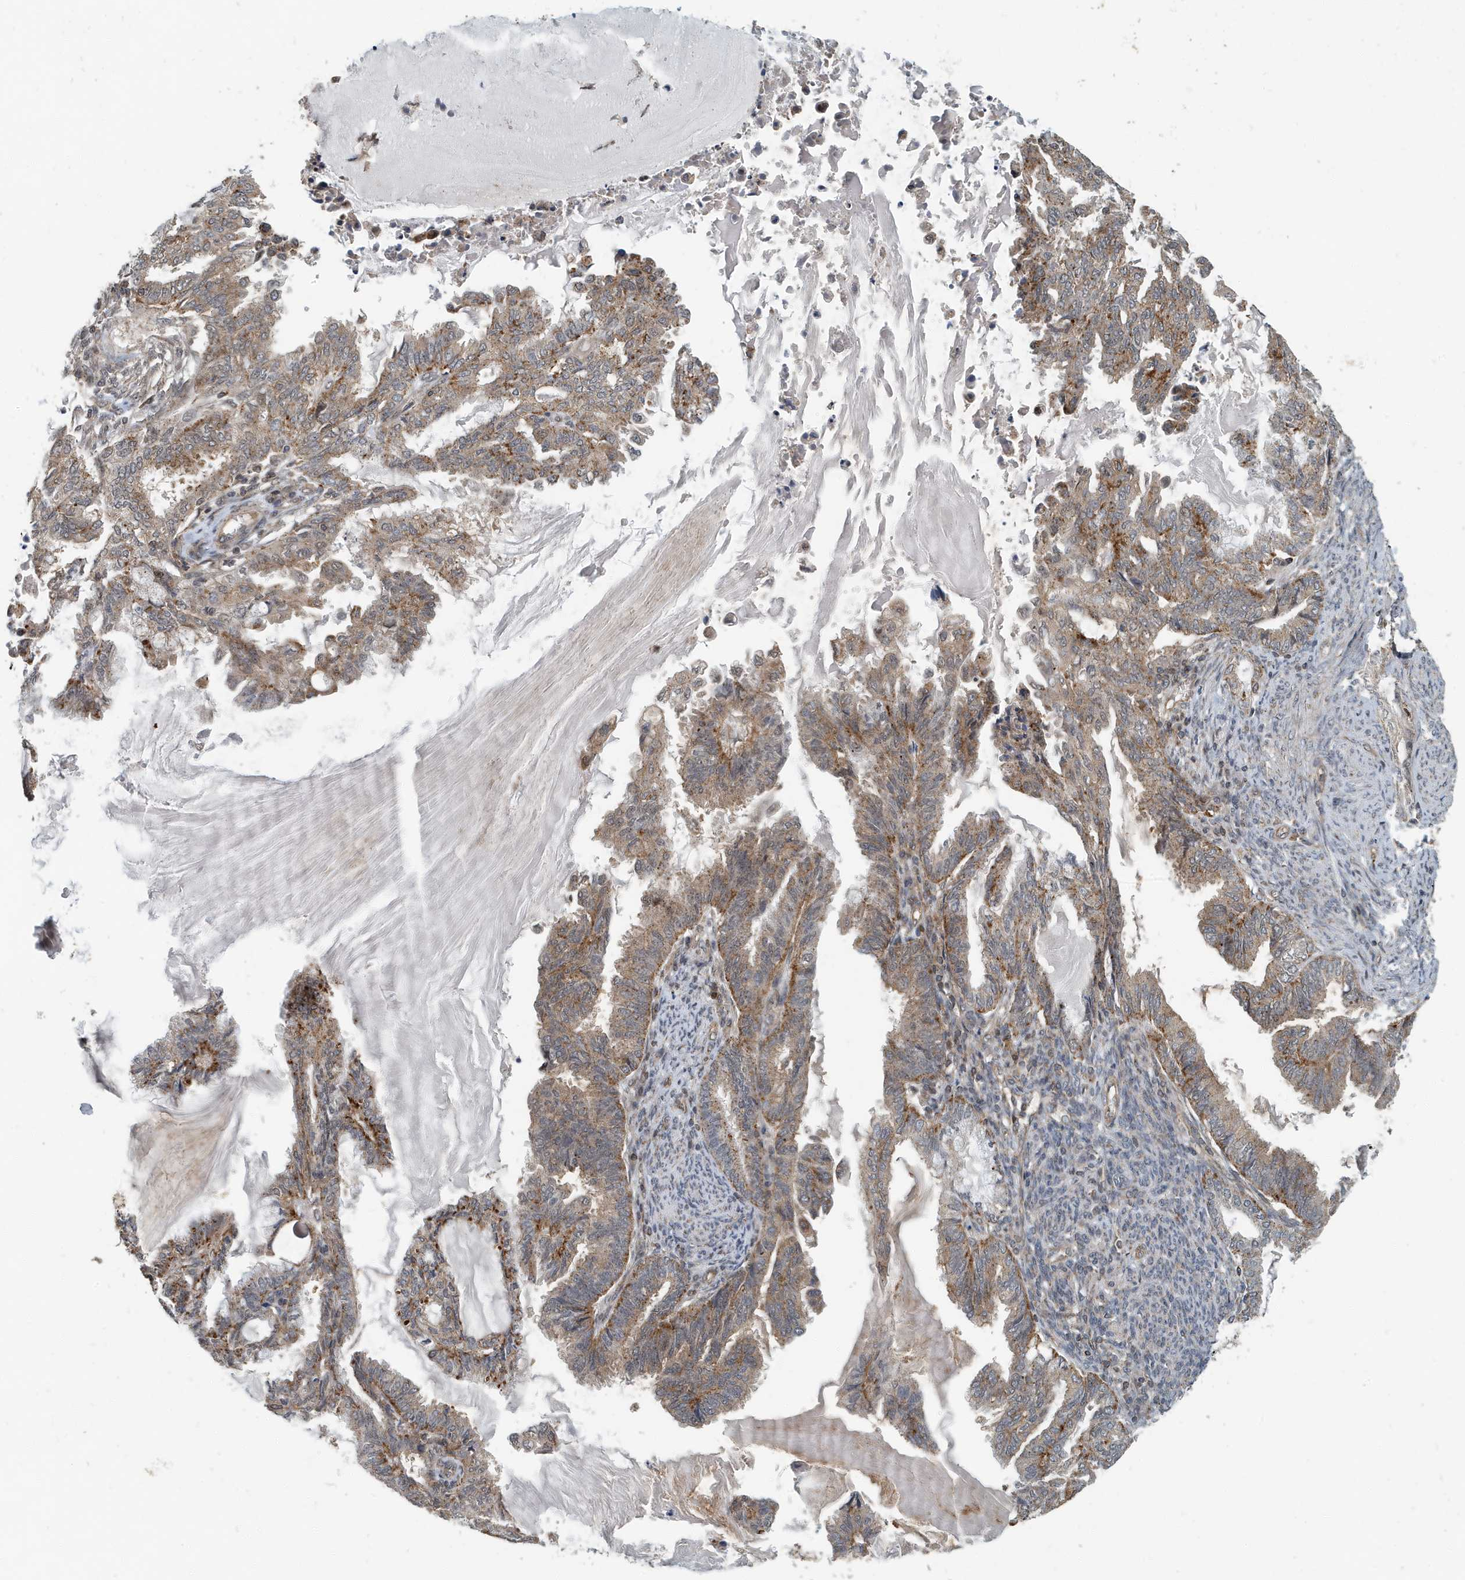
{"staining": {"intensity": "moderate", "quantity": ">75%", "location": "cytoplasmic/membranous"}, "tissue": "endometrial cancer", "cell_type": "Tumor cells", "image_type": "cancer", "snomed": [{"axis": "morphology", "description": "Adenocarcinoma, NOS"}, {"axis": "topography", "description": "Endometrium"}], "caption": "Protein staining displays moderate cytoplasmic/membranous expression in about >75% of tumor cells in endometrial adenocarcinoma.", "gene": "KIF15", "patient": {"sex": "female", "age": 86}}